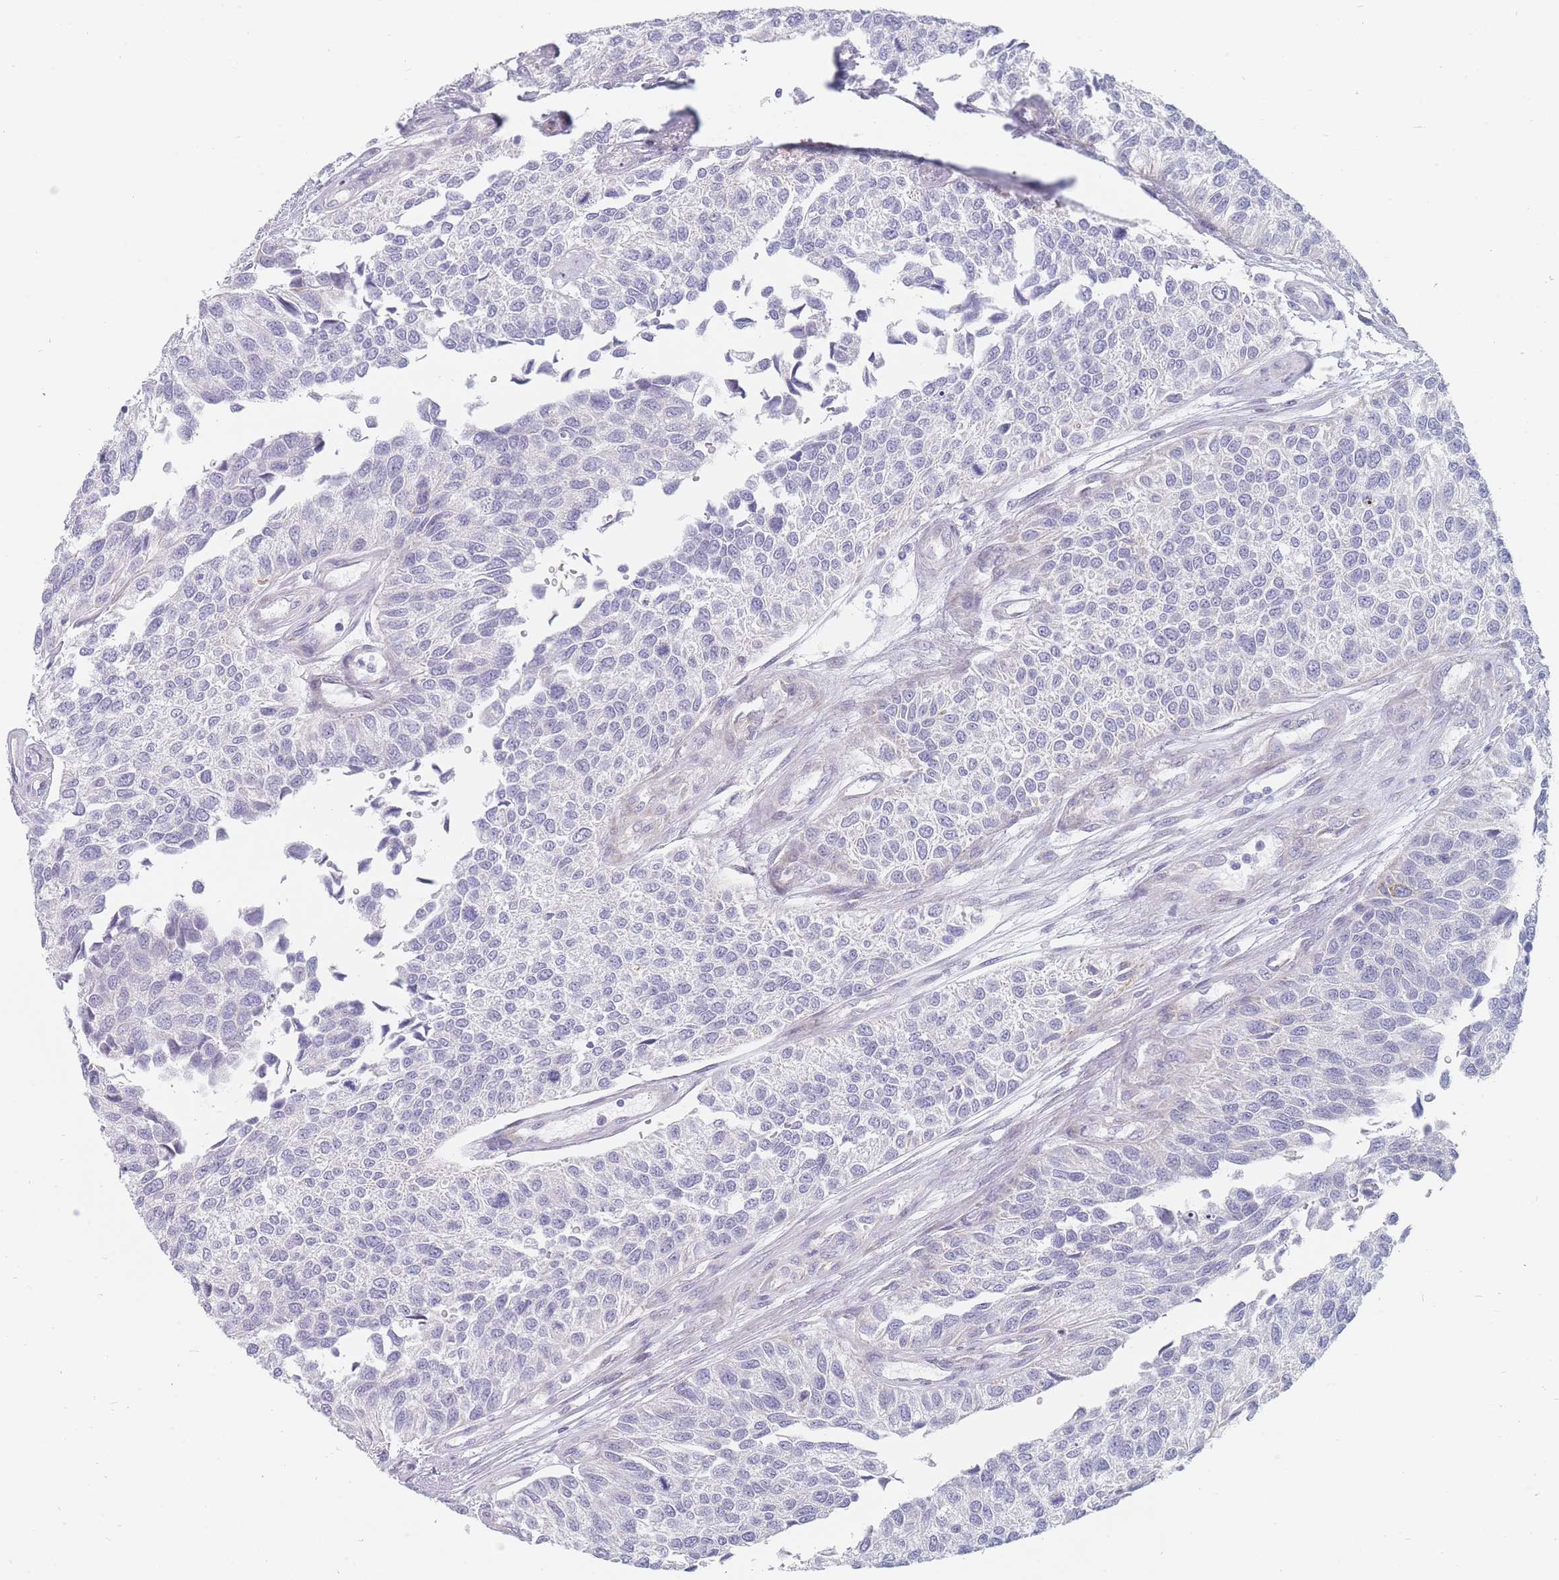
{"staining": {"intensity": "negative", "quantity": "none", "location": "none"}, "tissue": "urothelial cancer", "cell_type": "Tumor cells", "image_type": "cancer", "snomed": [{"axis": "morphology", "description": "Urothelial carcinoma, NOS"}, {"axis": "topography", "description": "Urinary bladder"}], "caption": "High power microscopy photomicrograph of an immunohistochemistry image of urothelial cancer, revealing no significant positivity in tumor cells. Nuclei are stained in blue.", "gene": "SPATS1", "patient": {"sex": "male", "age": 55}}